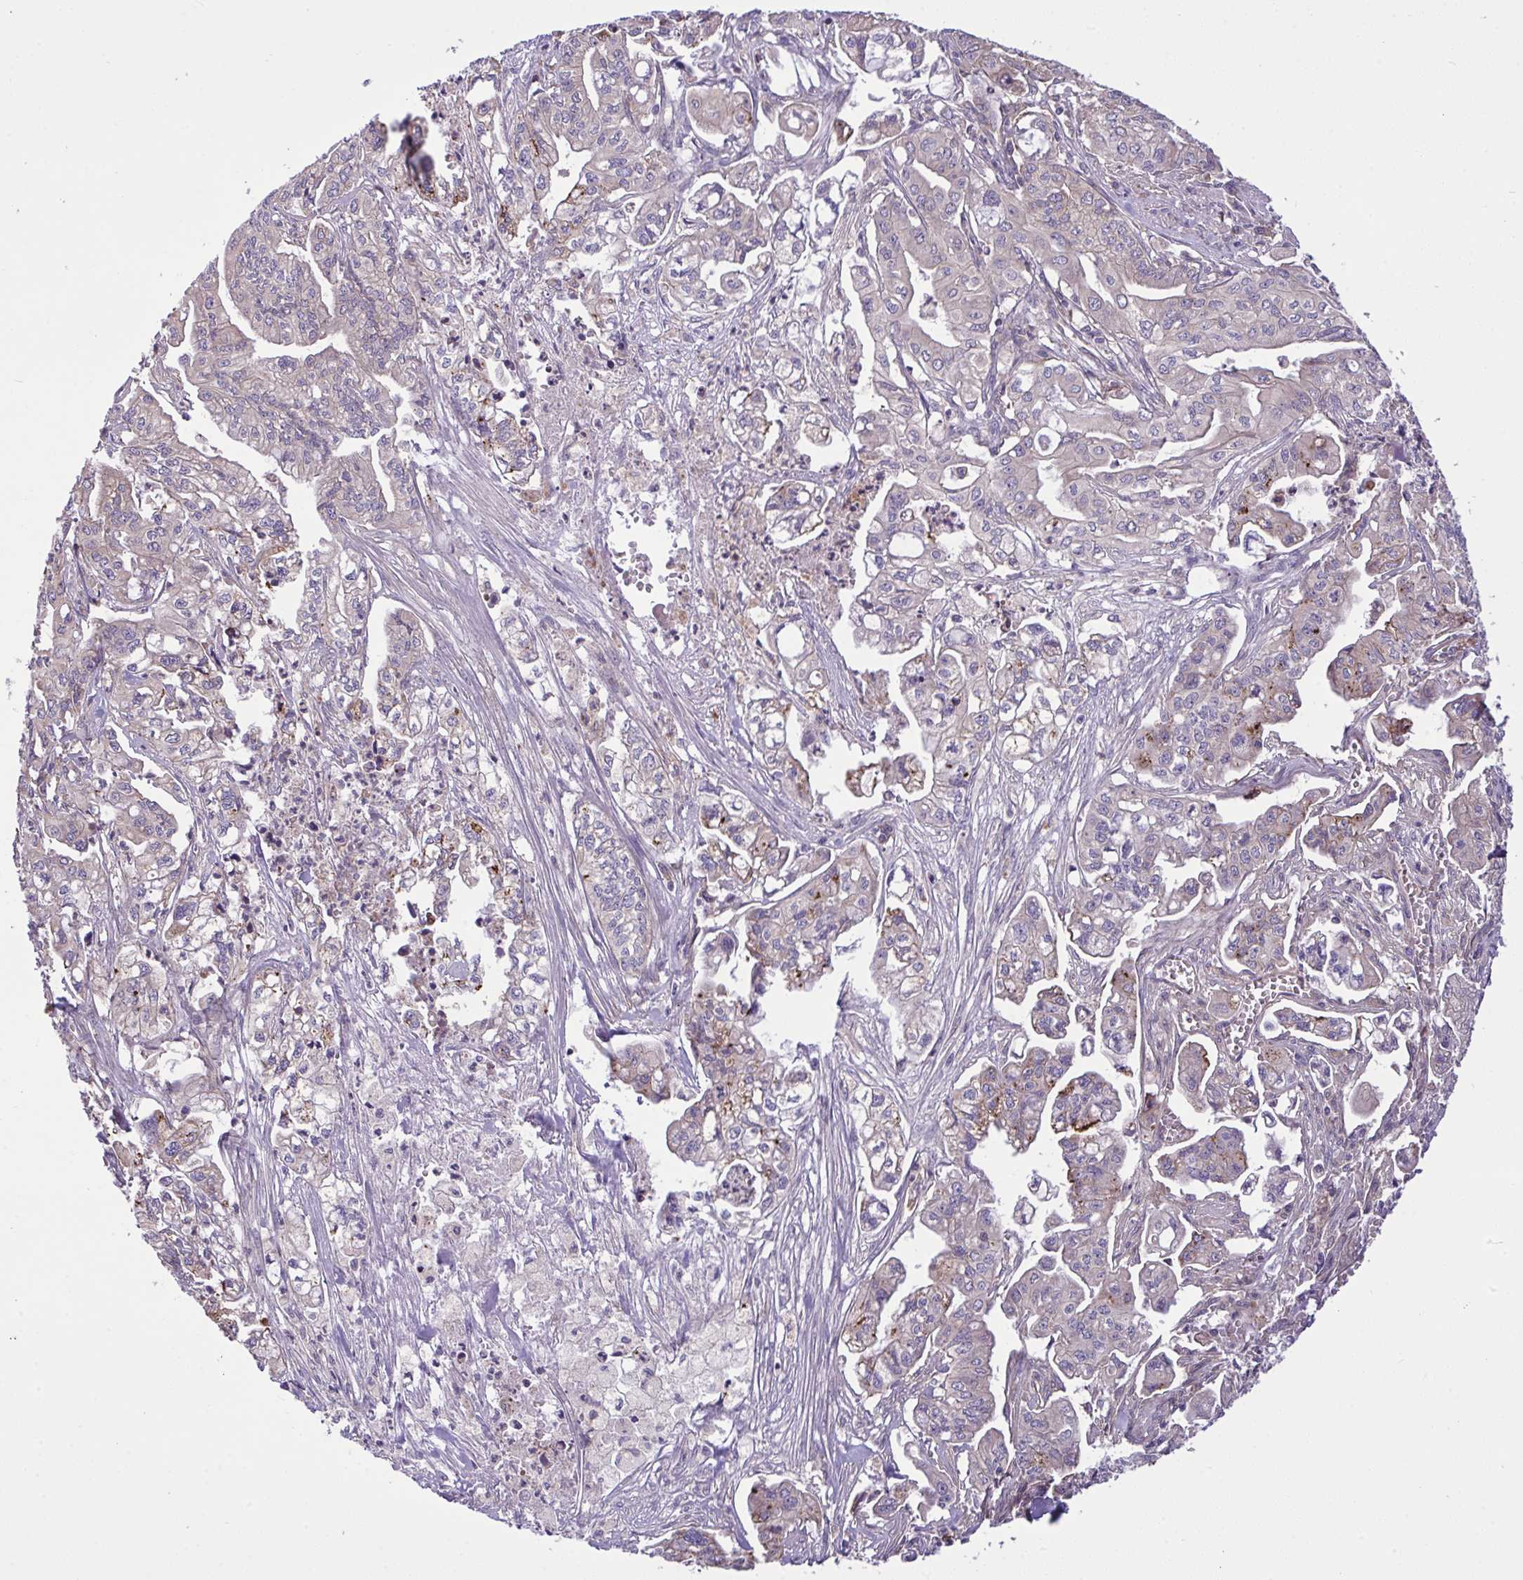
{"staining": {"intensity": "negative", "quantity": "none", "location": "none"}, "tissue": "pancreatic cancer", "cell_type": "Tumor cells", "image_type": "cancer", "snomed": [{"axis": "morphology", "description": "Adenocarcinoma, NOS"}, {"axis": "topography", "description": "Pancreas"}], "caption": "There is no significant expression in tumor cells of adenocarcinoma (pancreatic). (DAB (3,3'-diaminobenzidine) IHC, high magnification).", "gene": "GRB14", "patient": {"sex": "male", "age": 68}}